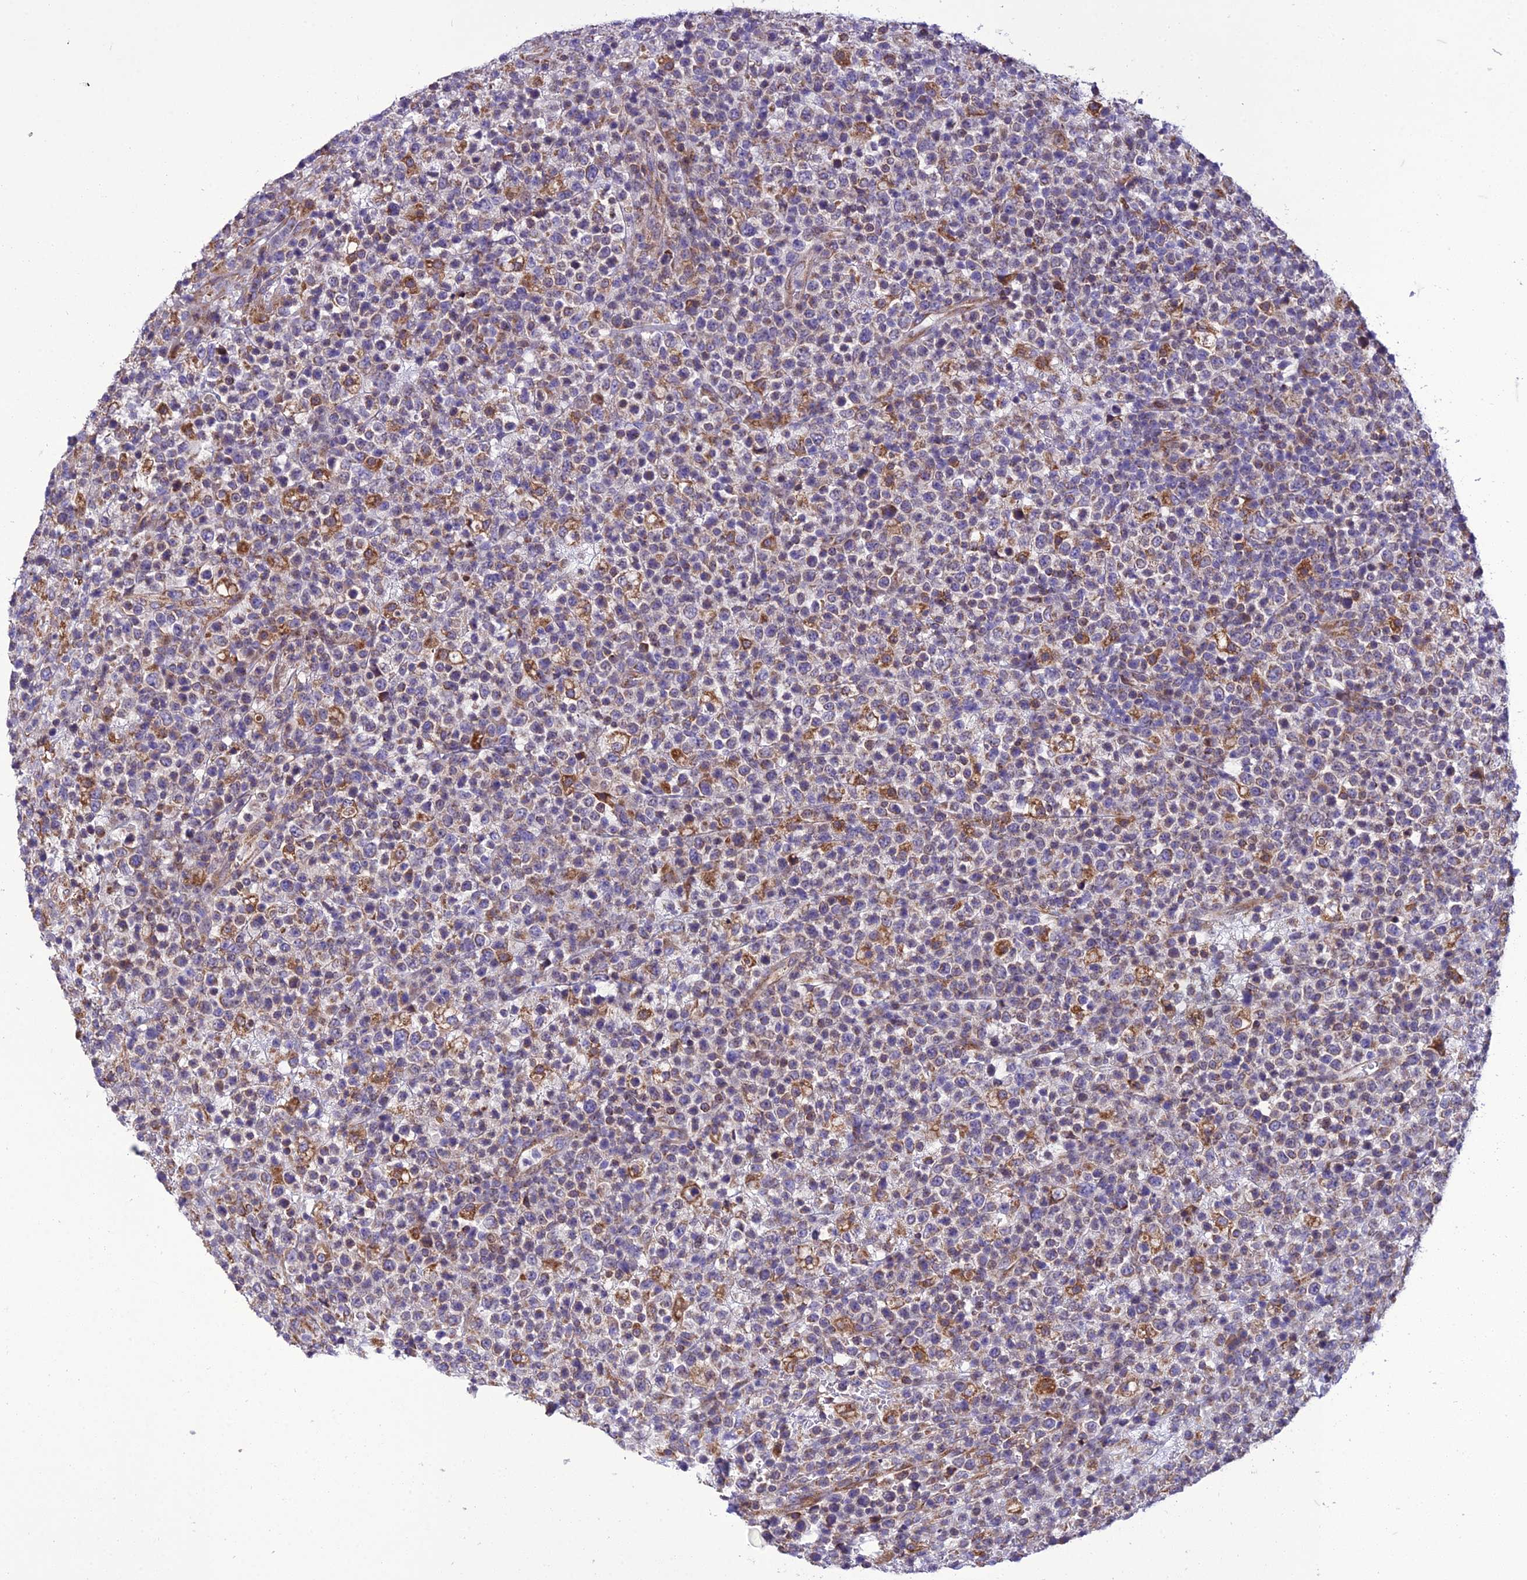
{"staining": {"intensity": "weak", "quantity": "25%-75%", "location": "cytoplasmic/membranous"}, "tissue": "lymphoma", "cell_type": "Tumor cells", "image_type": "cancer", "snomed": [{"axis": "morphology", "description": "Malignant lymphoma, non-Hodgkin's type, High grade"}, {"axis": "topography", "description": "Colon"}], "caption": "High-magnification brightfield microscopy of high-grade malignant lymphoma, non-Hodgkin's type stained with DAB (3,3'-diaminobenzidine) (brown) and counterstained with hematoxylin (blue). tumor cells exhibit weak cytoplasmic/membranous positivity is seen in approximately25%-75% of cells.", "gene": "GIMAP1", "patient": {"sex": "female", "age": 53}}